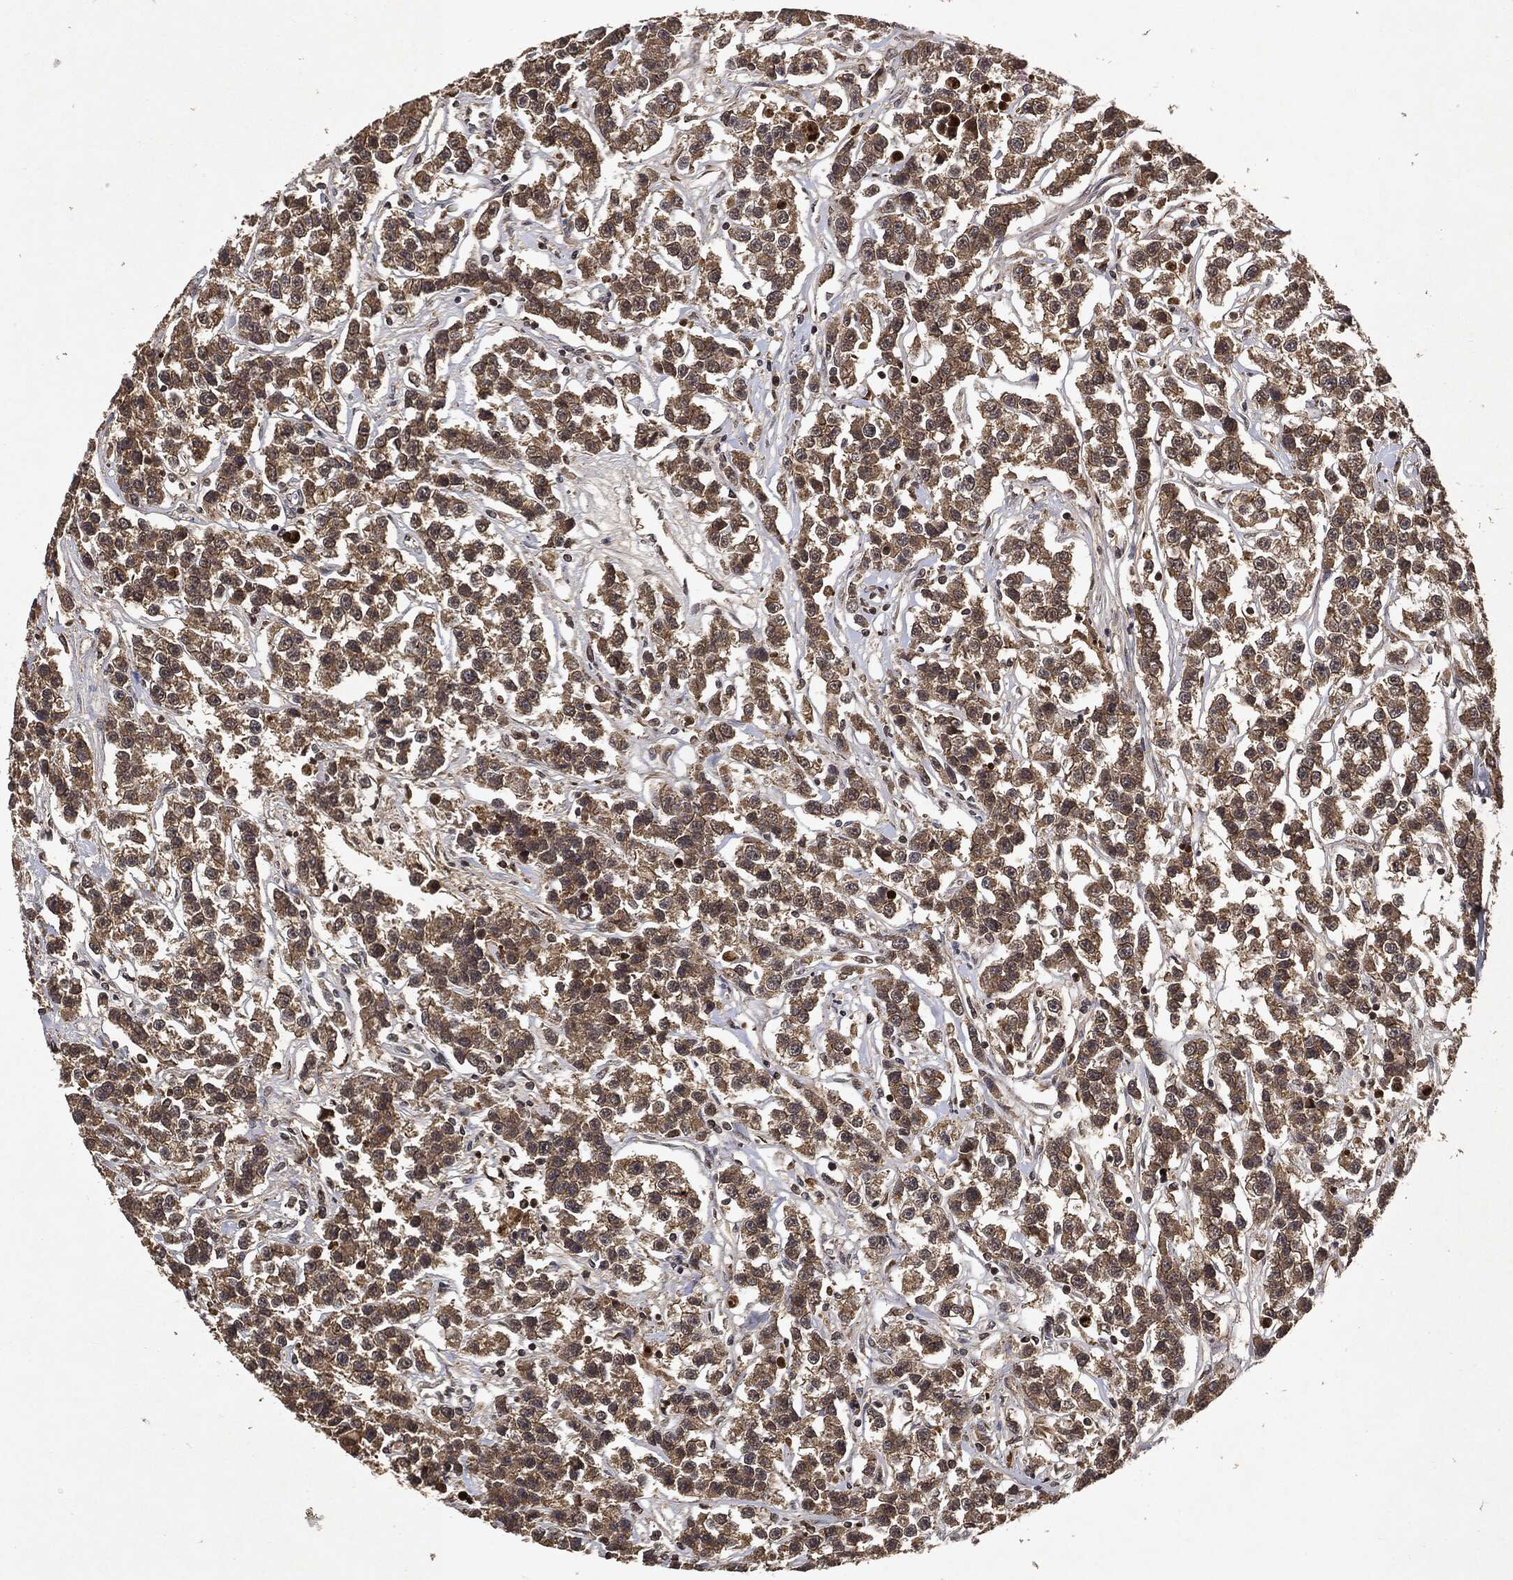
{"staining": {"intensity": "moderate", "quantity": ">75%", "location": "cytoplasmic/membranous"}, "tissue": "testis cancer", "cell_type": "Tumor cells", "image_type": "cancer", "snomed": [{"axis": "morphology", "description": "Seminoma, NOS"}, {"axis": "topography", "description": "Testis"}], "caption": "Seminoma (testis) stained with a protein marker shows moderate staining in tumor cells.", "gene": "ZNF226", "patient": {"sex": "male", "age": 59}}